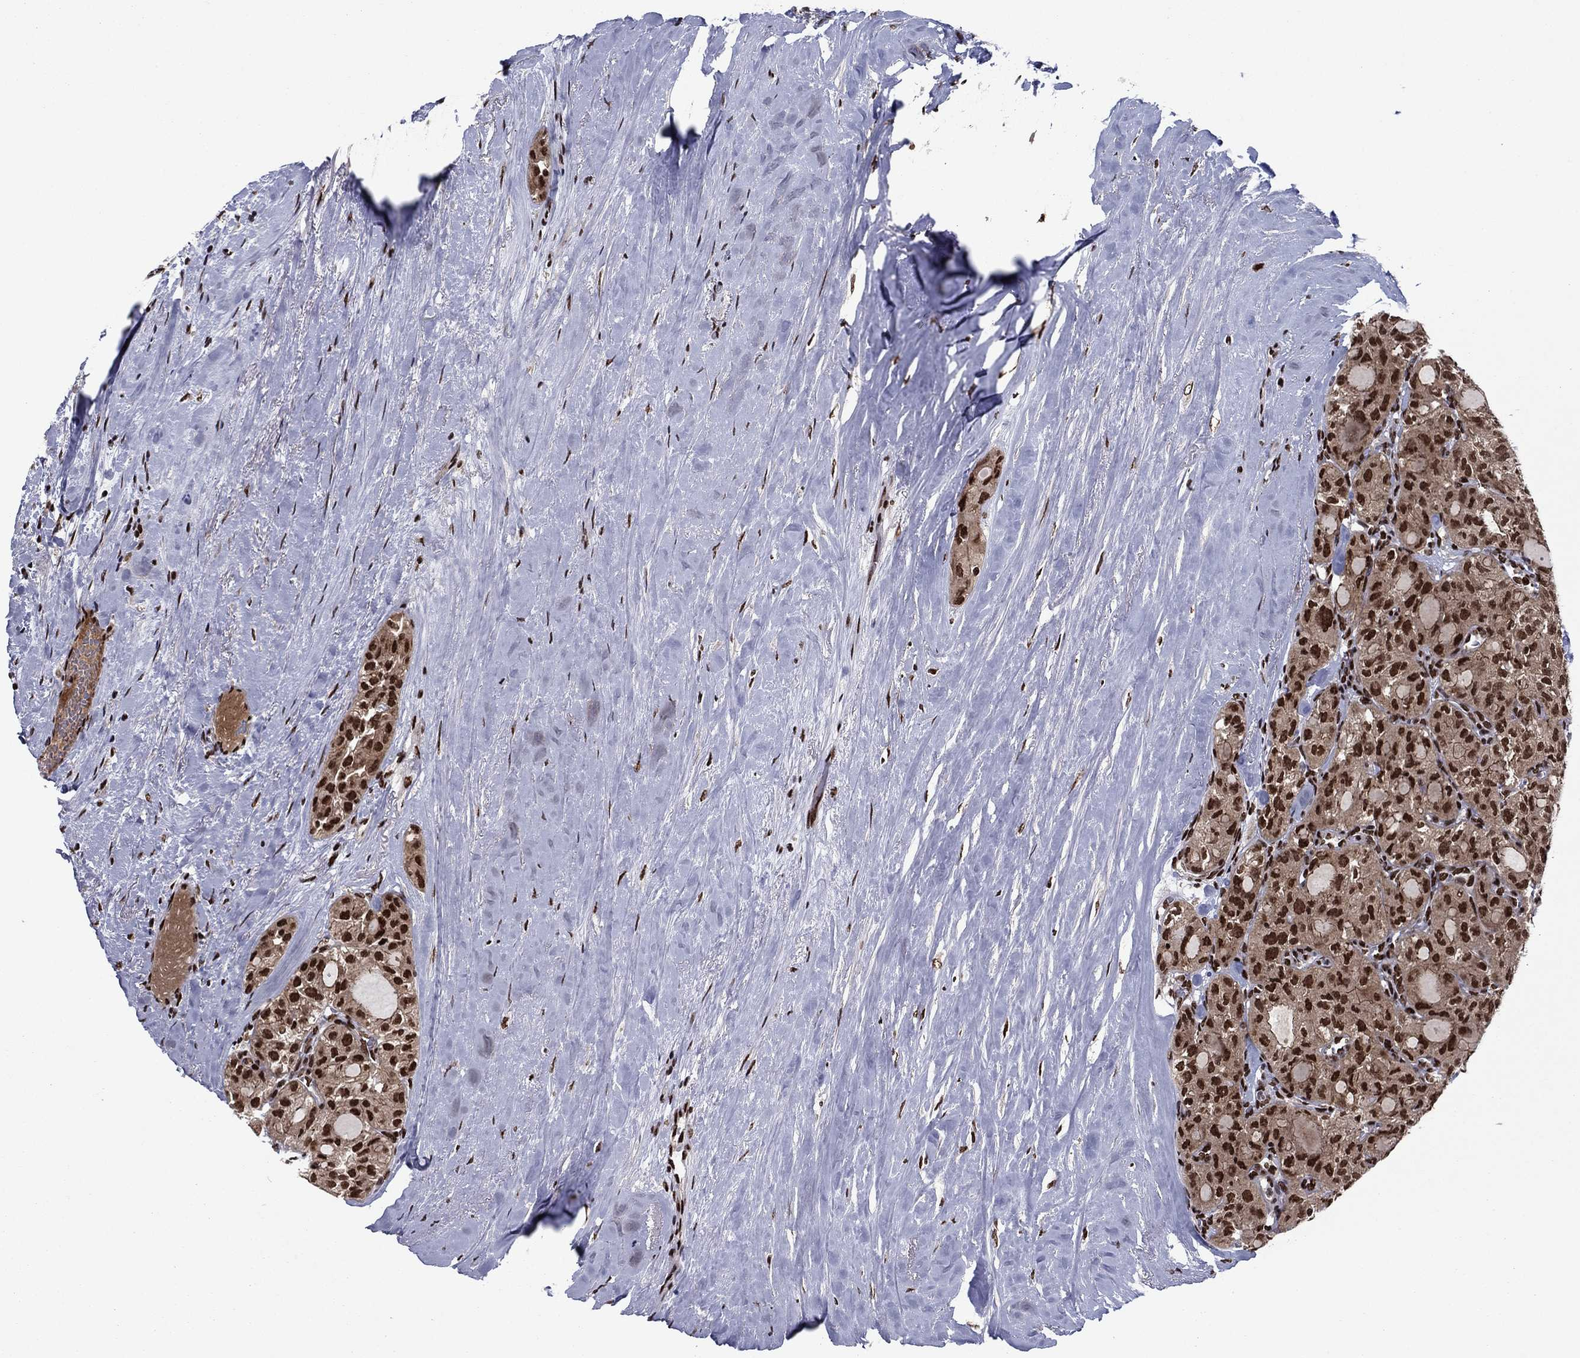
{"staining": {"intensity": "strong", "quantity": ">75%", "location": "nuclear"}, "tissue": "thyroid cancer", "cell_type": "Tumor cells", "image_type": "cancer", "snomed": [{"axis": "morphology", "description": "Follicular adenoma carcinoma, NOS"}, {"axis": "topography", "description": "Thyroid gland"}], "caption": "Brown immunohistochemical staining in human thyroid cancer shows strong nuclear expression in about >75% of tumor cells. (brown staining indicates protein expression, while blue staining denotes nuclei).", "gene": "USP54", "patient": {"sex": "male", "age": 75}}